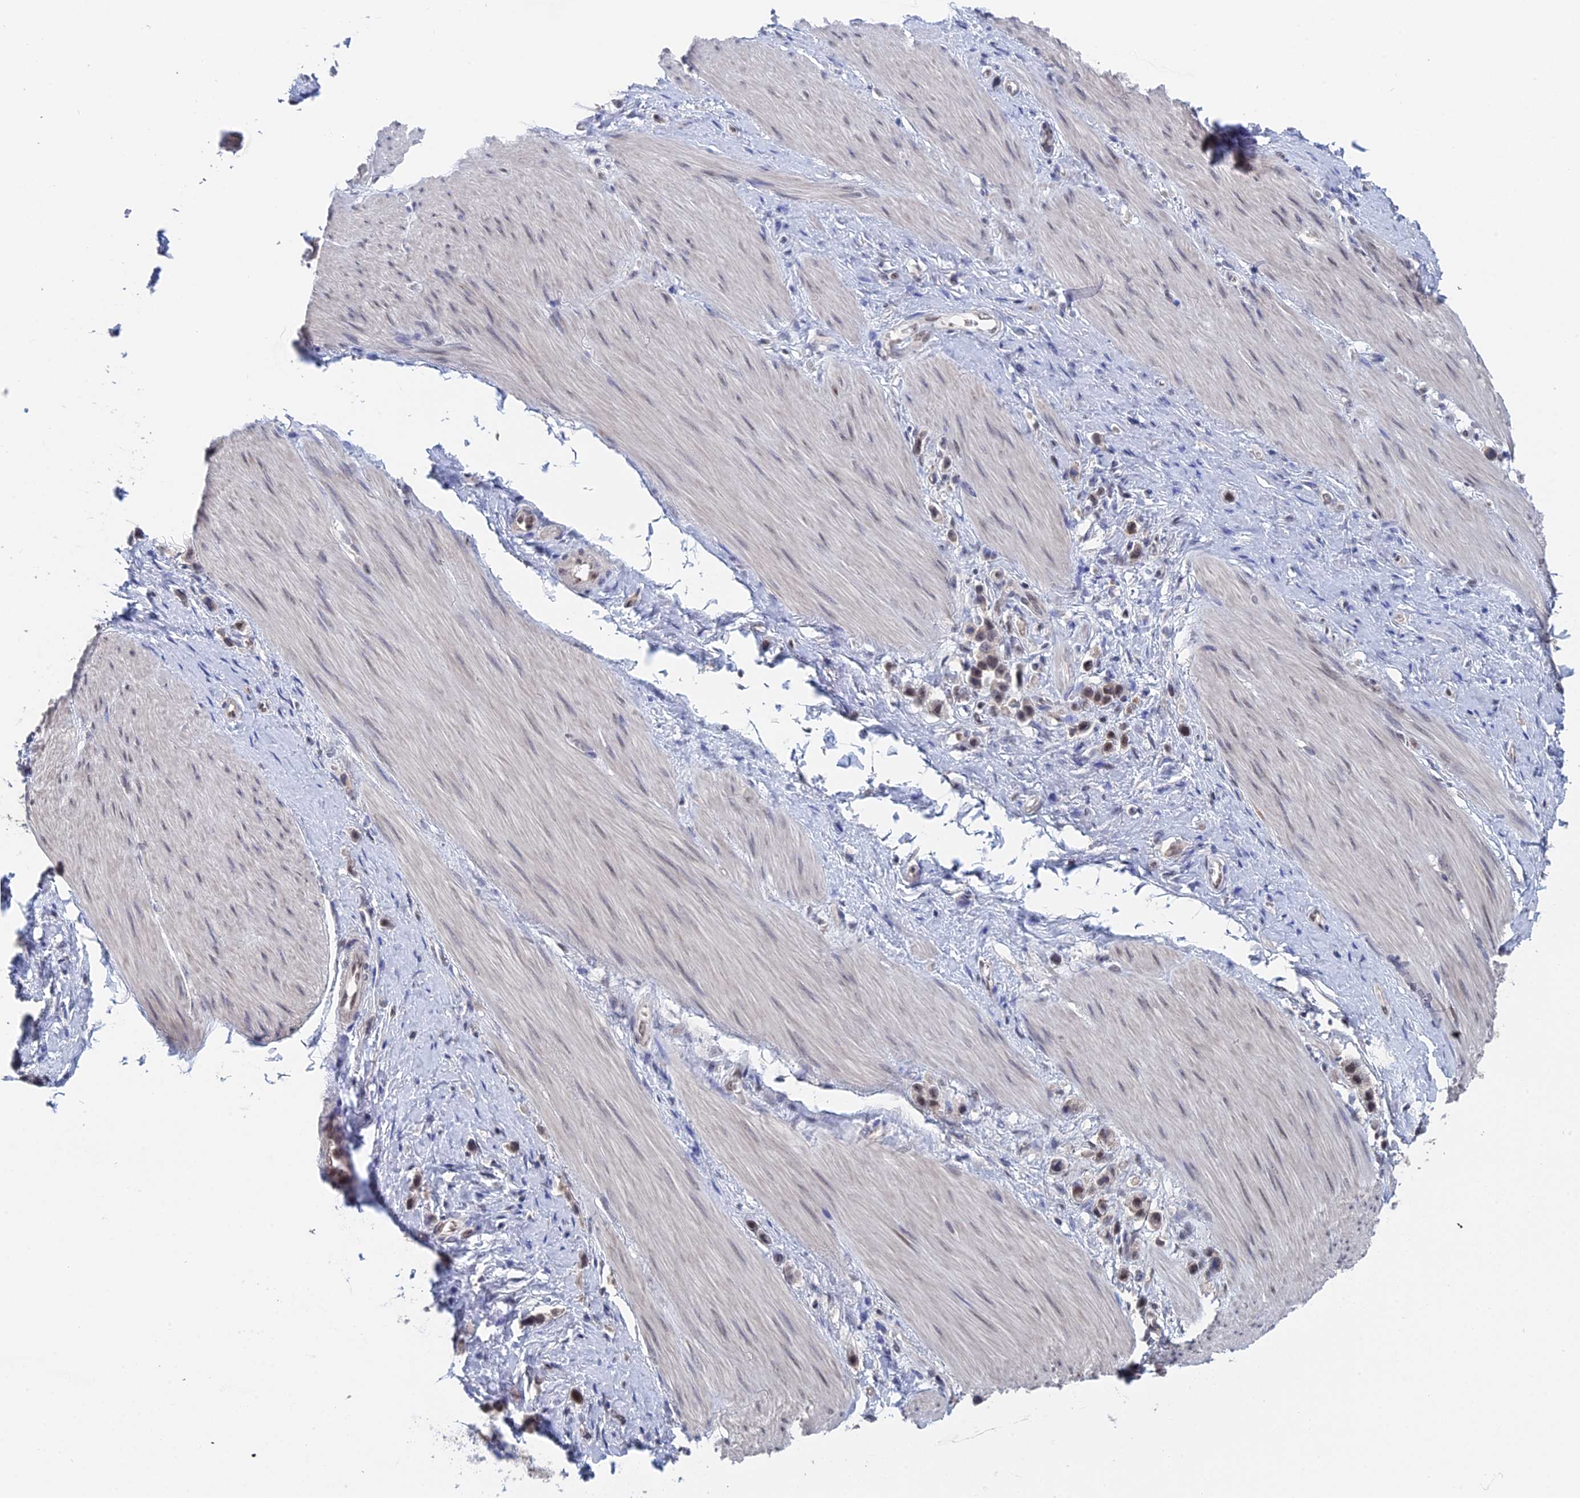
{"staining": {"intensity": "weak", "quantity": ">75%", "location": "nuclear"}, "tissue": "stomach cancer", "cell_type": "Tumor cells", "image_type": "cancer", "snomed": [{"axis": "morphology", "description": "Adenocarcinoma, NOS"}, {"axis": "topography", "description": "Stomach"}], "caption": "Human stomach cancer (adenocarcinoma) stained for a protein (brown) exhibits weak nuclear positive staining in about >75% of tumor cells.", "gene": "TSSC4", "patient": {"sex": "female", "age": 65}}